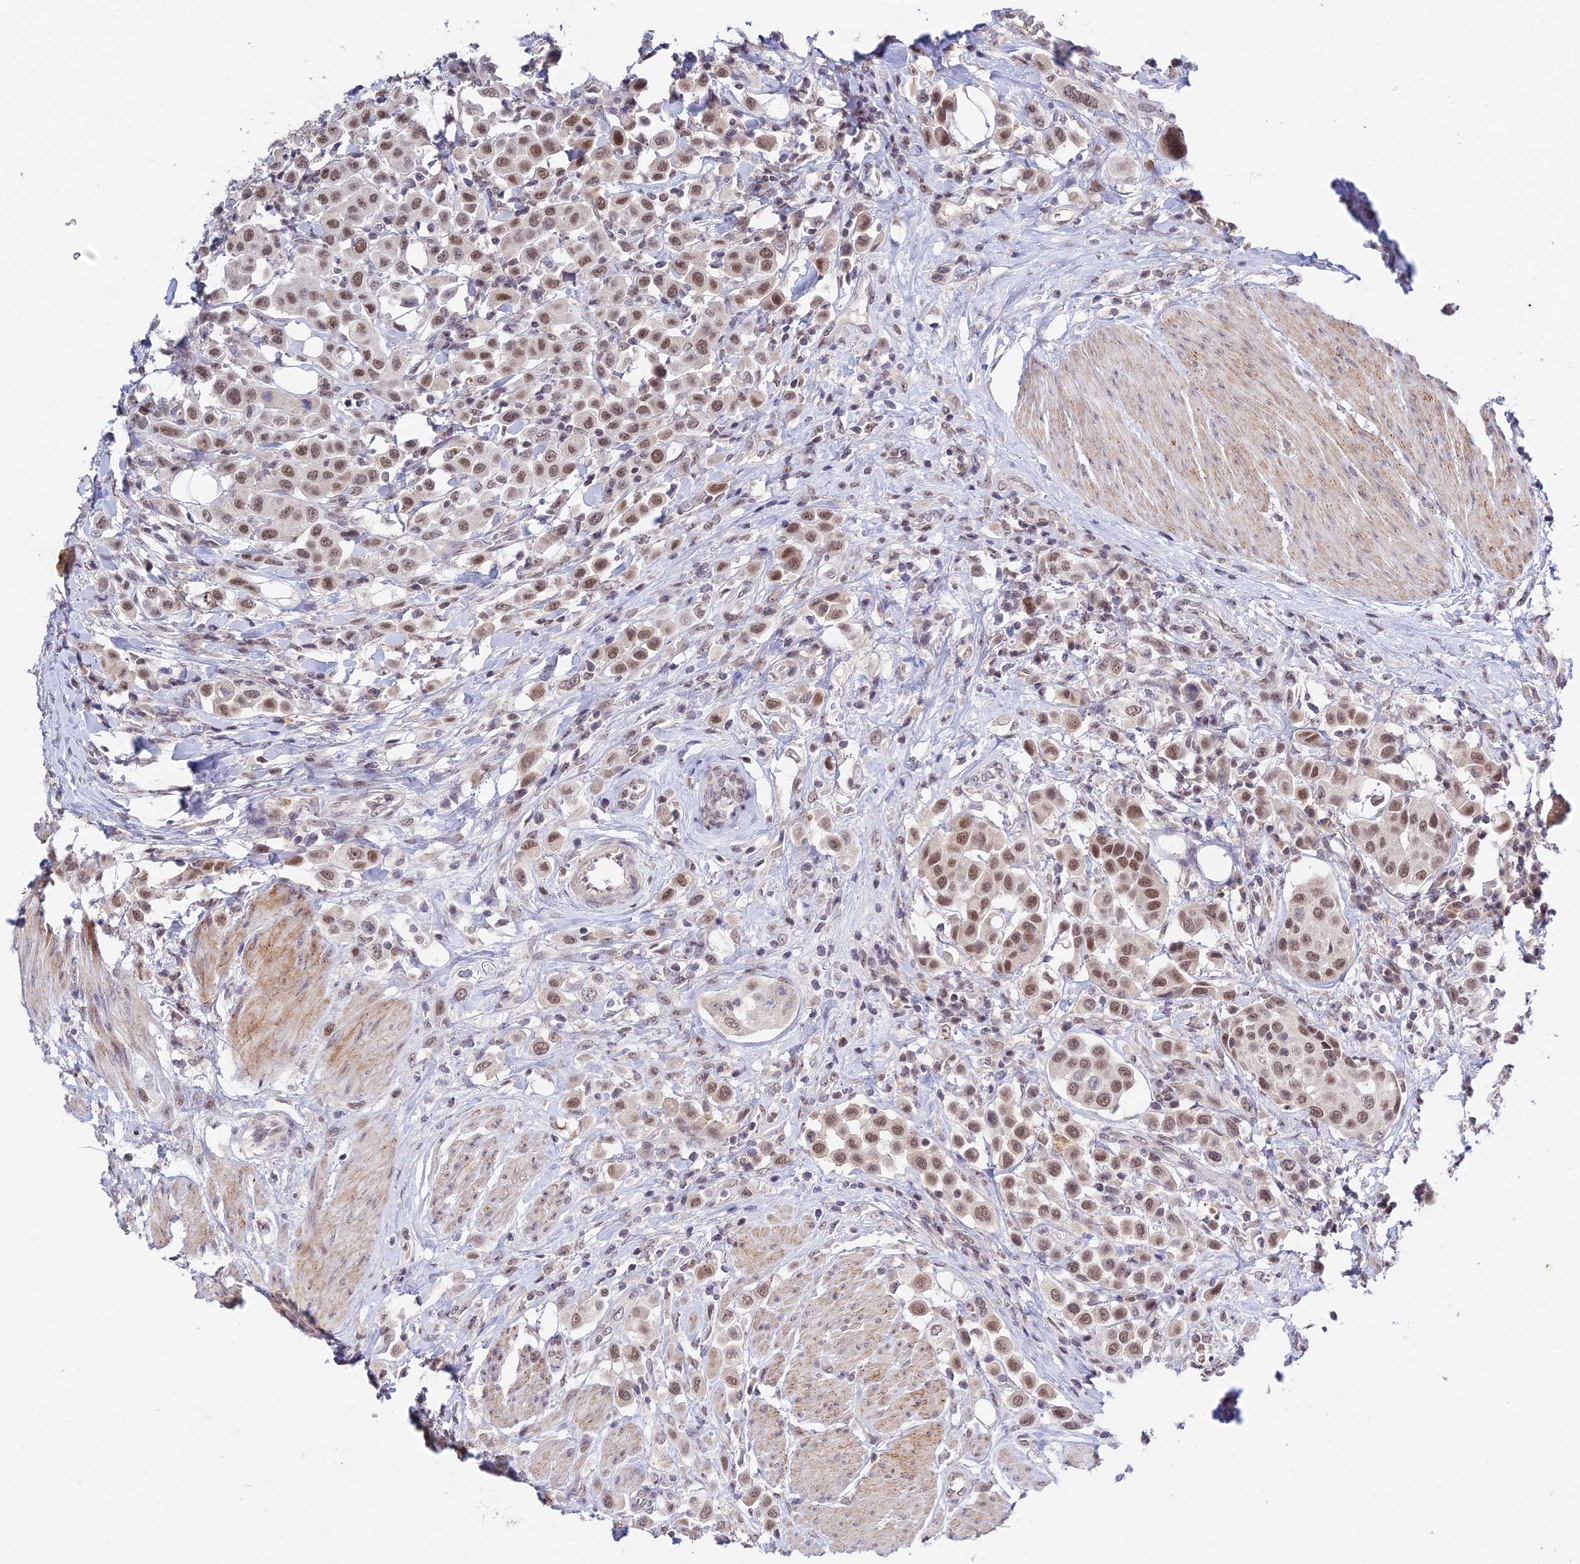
{"staining": {"intensity": "moderate", "quantity": ">75%", "location": "nuclear"}, "tissue": "urothelial cancer", "cell_type": "Tumor cells", "image_type": "cancer", "snomed": [{"axis": "morphology", "description": "Urothelial carcinoma, High grade"}, {"axis": "topography", "description": "Urinary bladder"}], "caption": "Protein staining by immunohistochemistry reveals moderate nuclear expression in about >75% of tumor cells in urothelial cancer.", "gene": "RAVER1", "patient": {"sex": "male", "age": 50}}